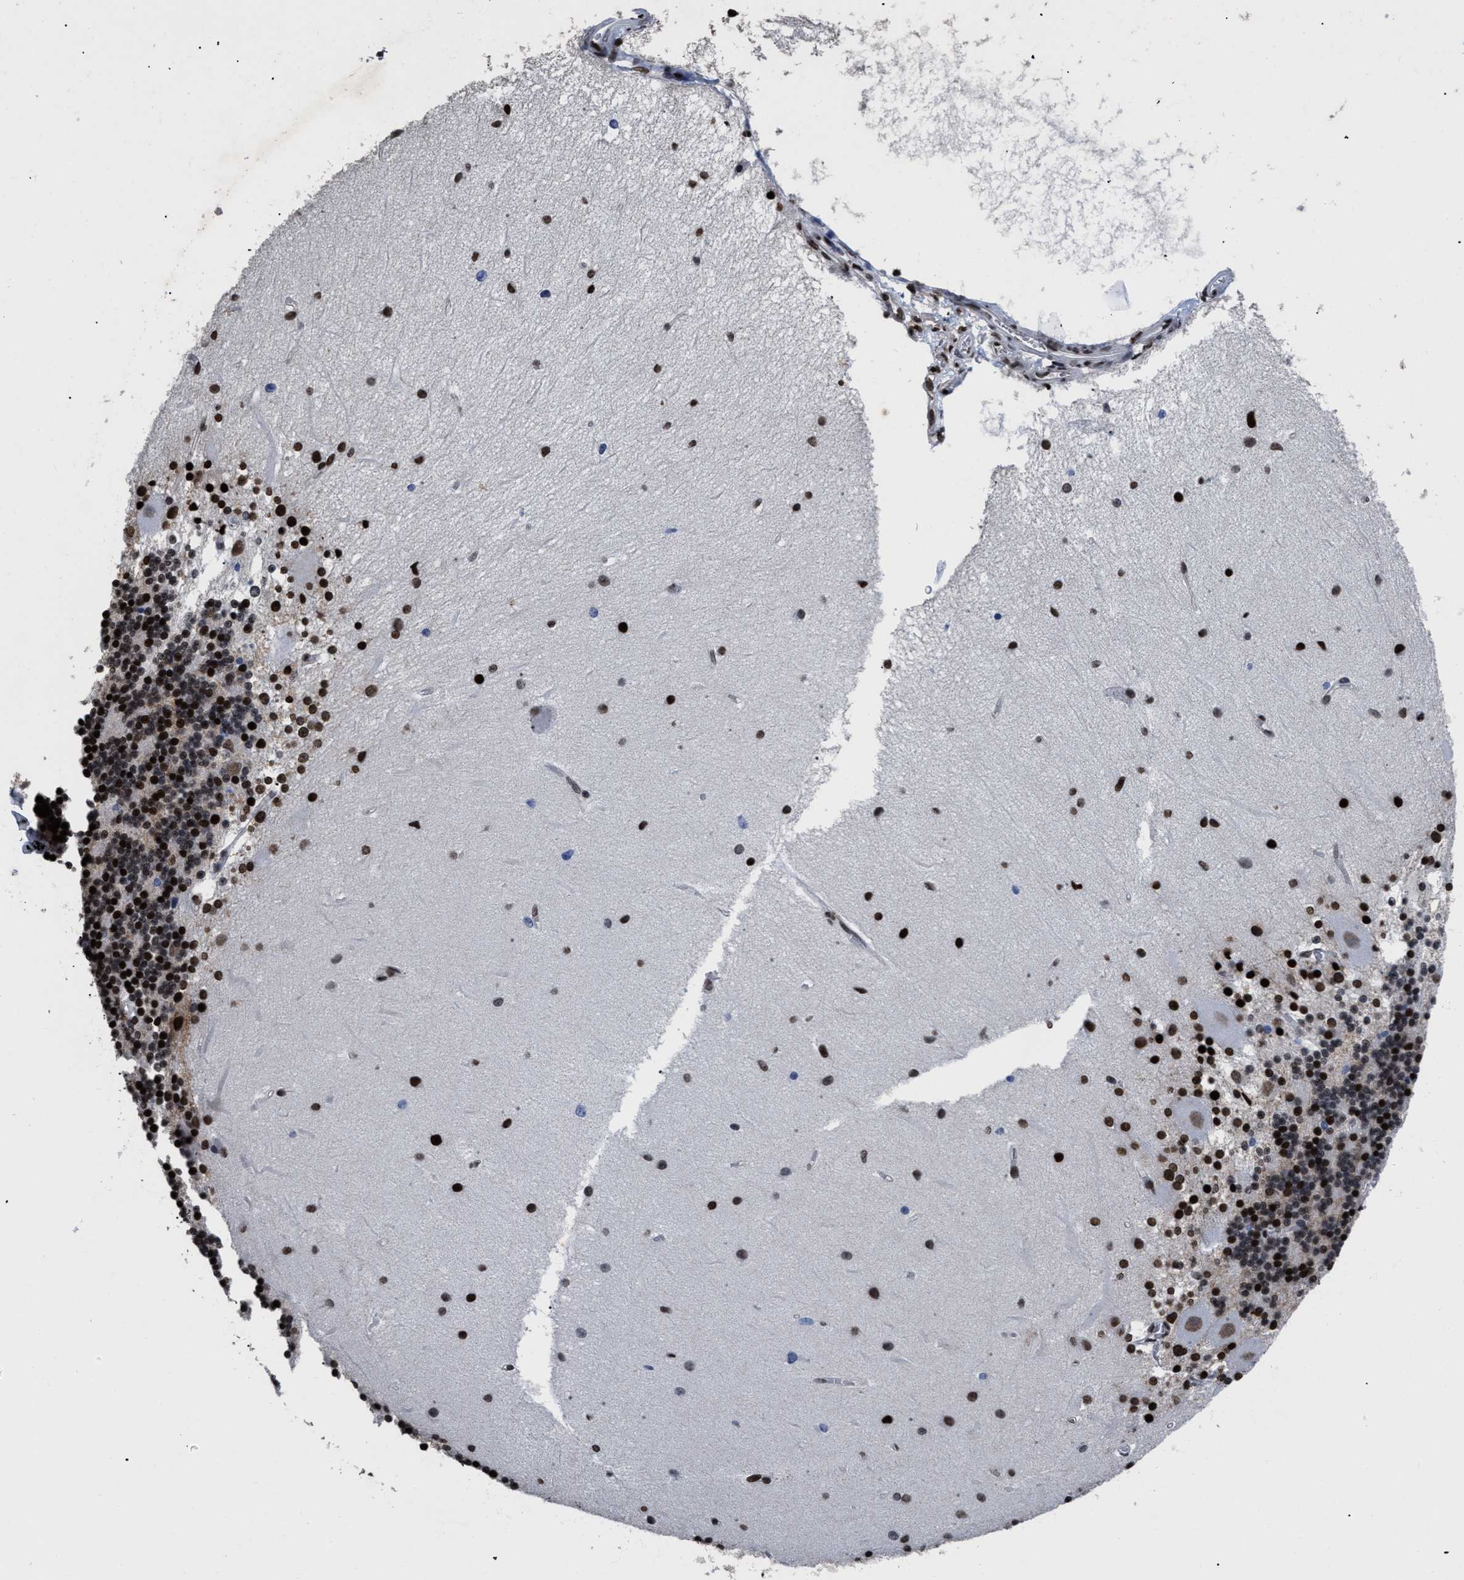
{"staining": {"intensity": "strong", "quantity": ">75%", "location": "nuclear"}, "tissue": "cerebellum", "cell_type": "Cells in granular layer", "image_type": "normal", "snomed": [{"axis": "morphology", "description": "Normal tissue, NOS"}, {"axis": "topography", "description": "Cerebellum"}], "caption": "A photomicrograph of cerebellum stained for a protein exhibits strong nuclear brown staining in cells in granular layer.", "gene": "CALHM3", "patient": {"sex": "female", "age": 54}}